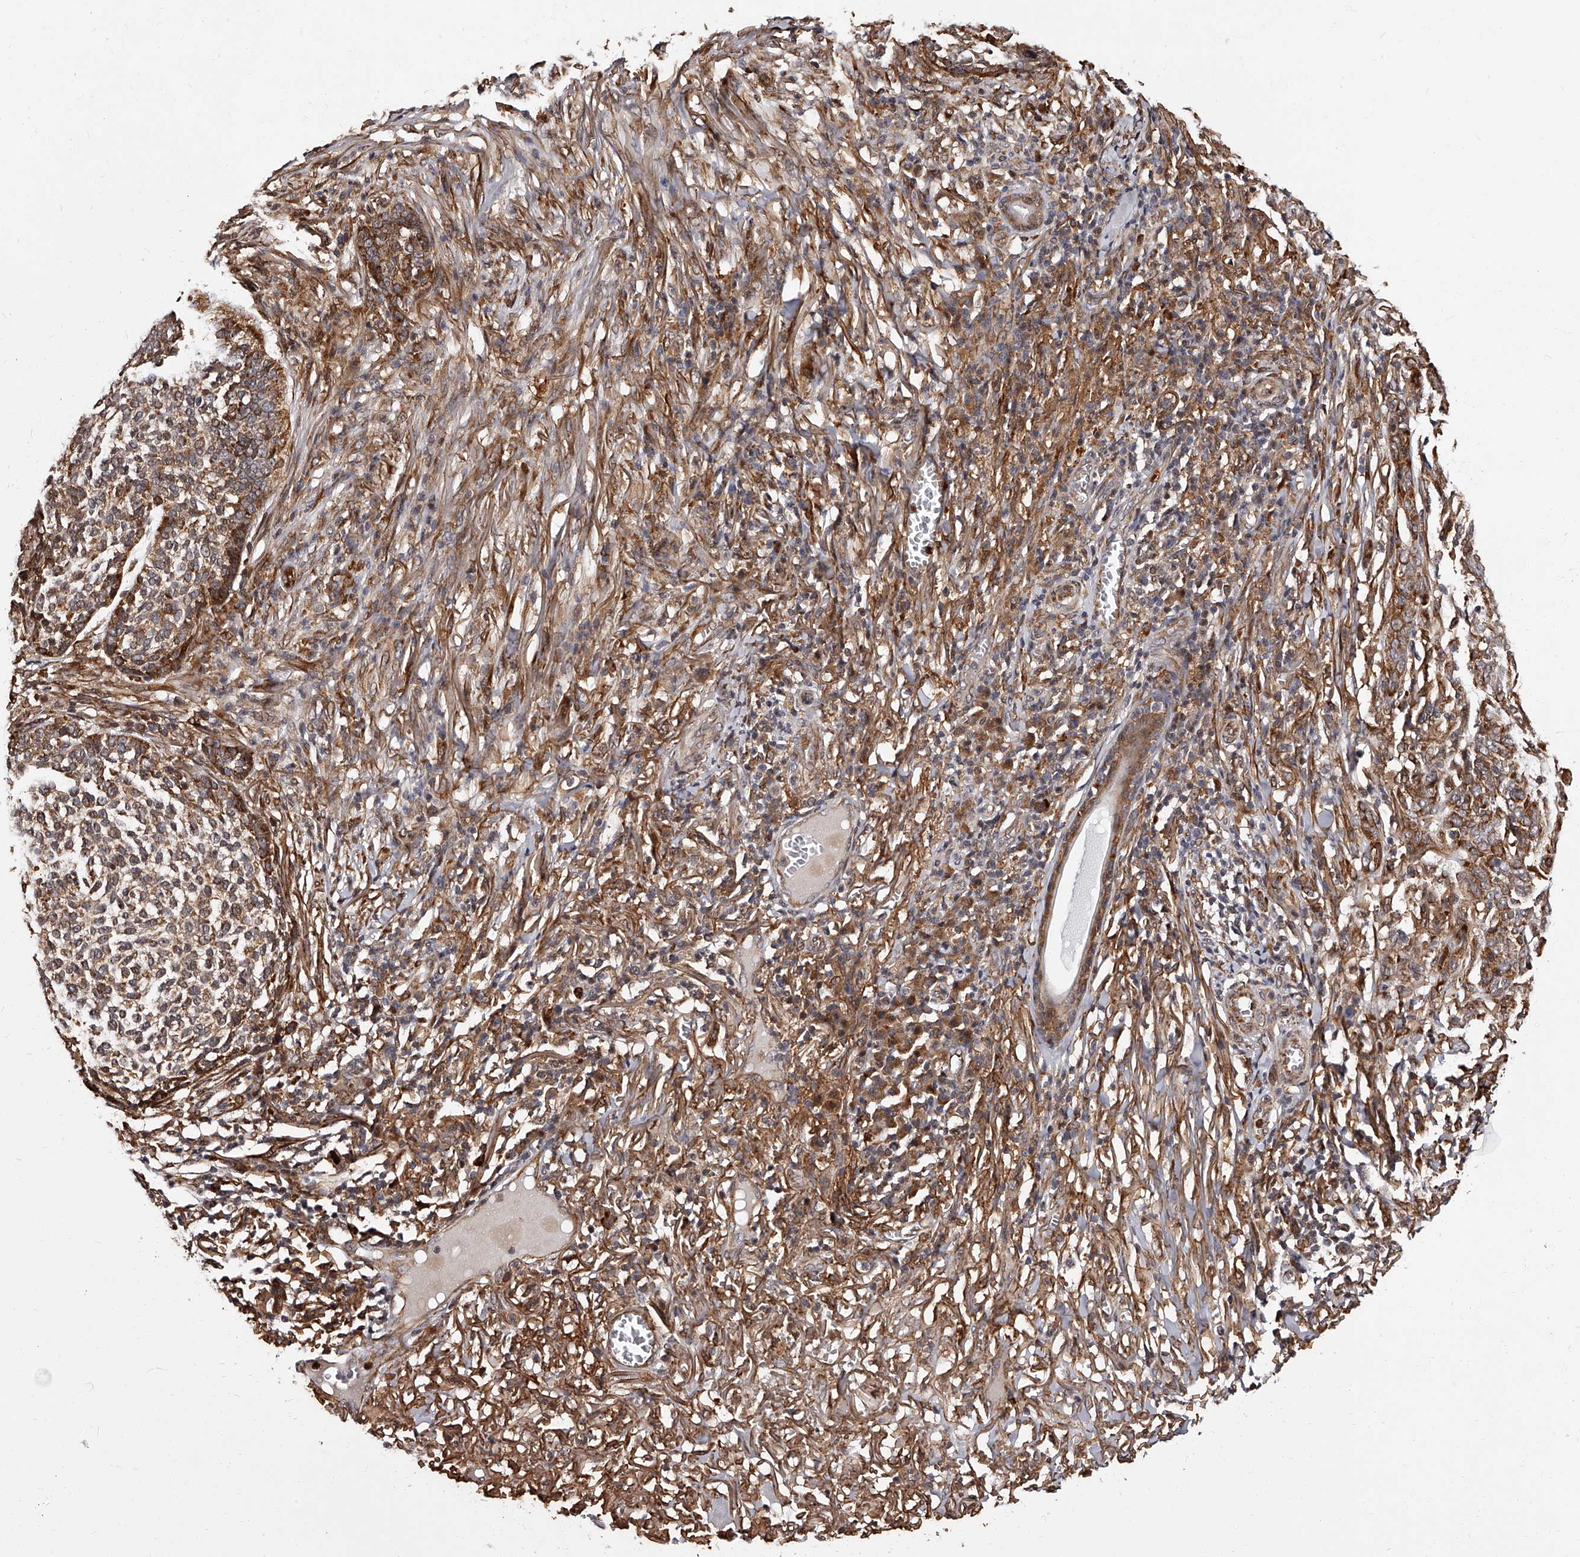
{"staining": {"intensity": "moderate", "quantity": ">75%", "location": "cytoplasmic/membranous"}, "tissue": "skin cancer", "cell_type": "Tumor cells", "image_type": "cancer", "snomed": [{"axis": "morphology", "description": "Basal cell carcinoma"}, {"axis": "topography", "description": "Skin"}], "caption": "DAB immunohistochemical staining of human skin cancer (basal cell carcinoma) reveals moderate cytoplasmic/membranous protein positivity in about >75% of tumor cells.", "gene": "RSC1A1", "patient": {"sex": "male", "age": 85}}